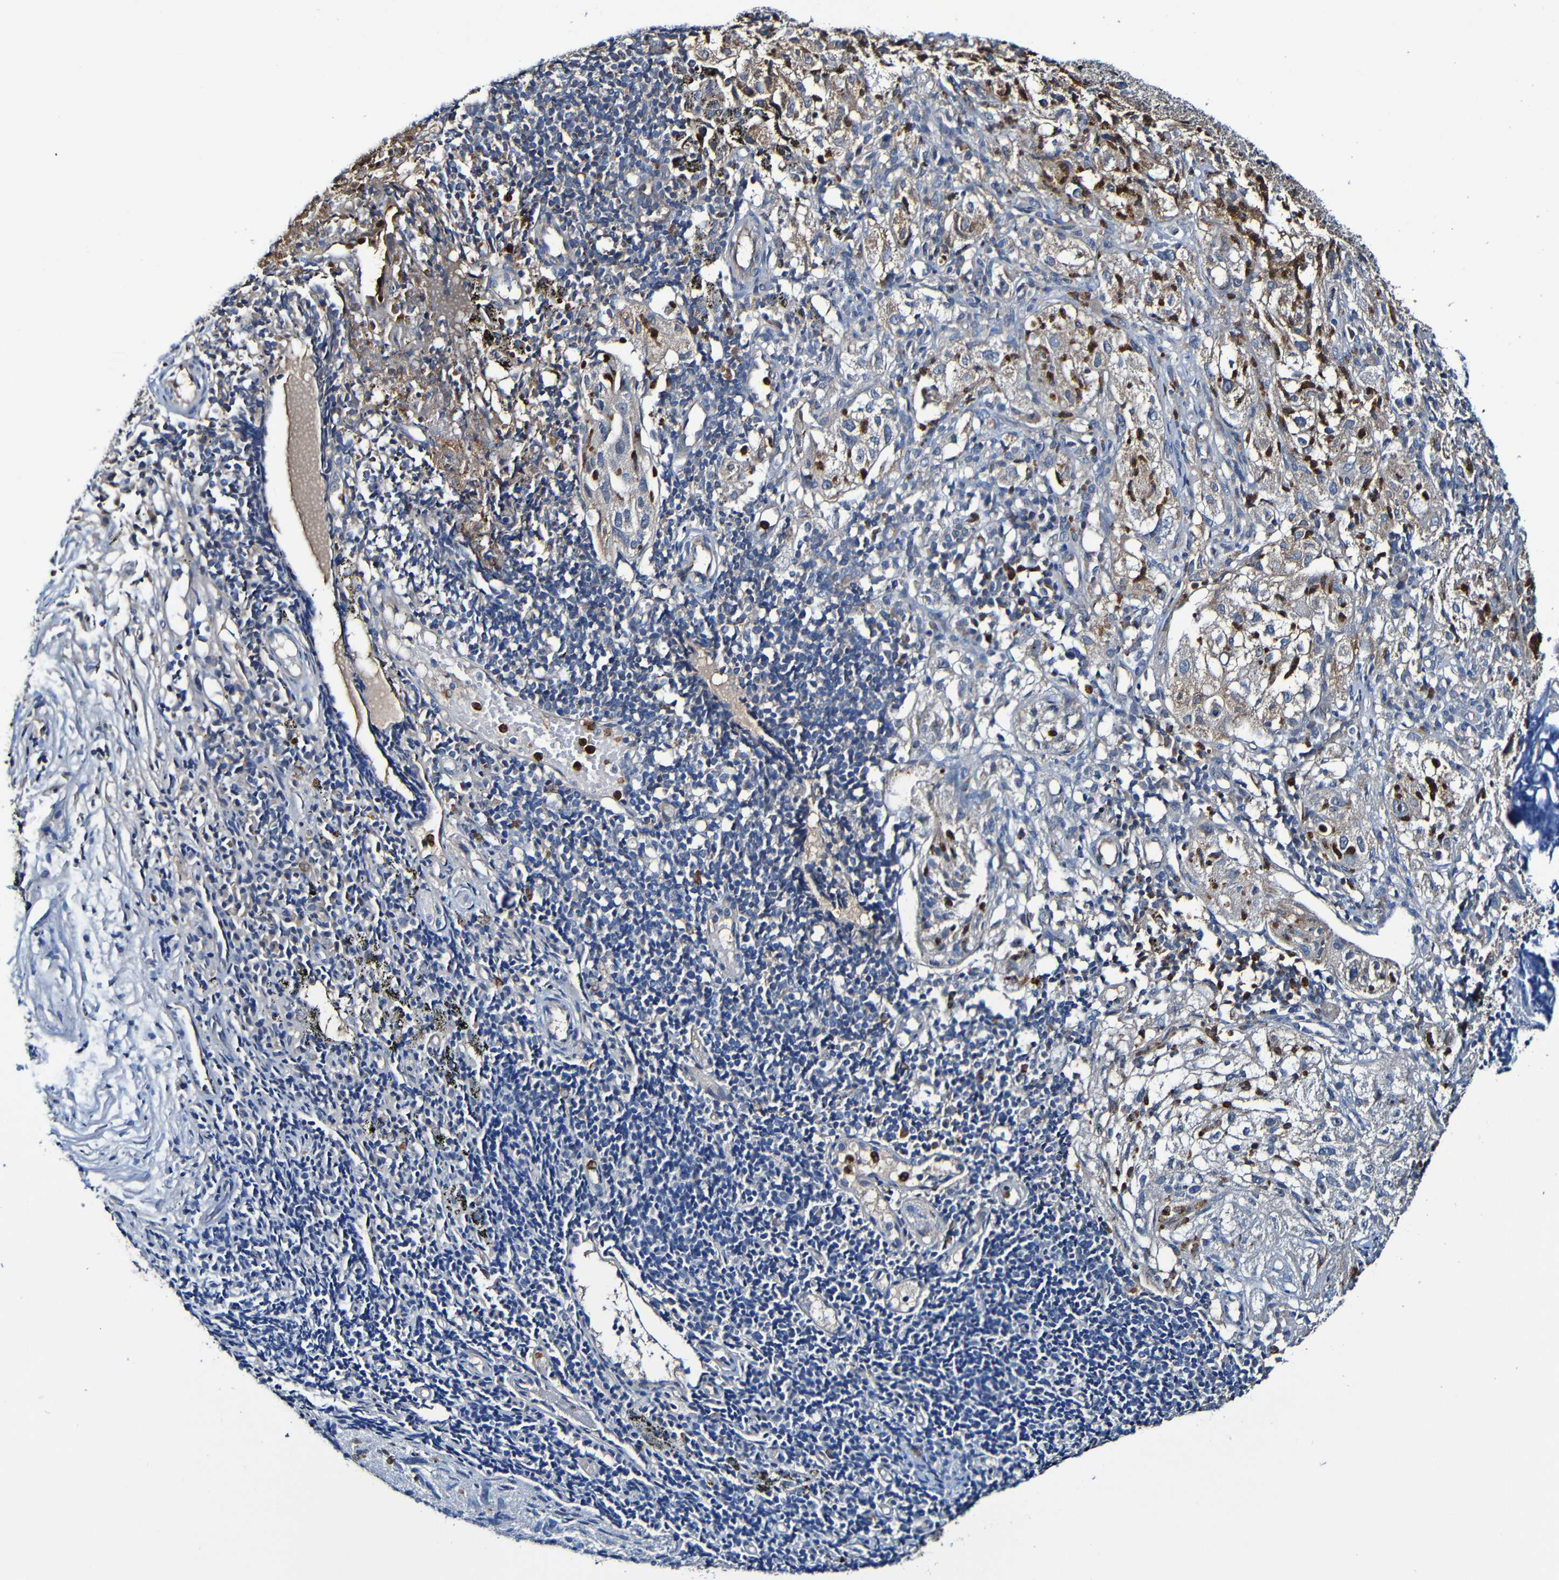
{"staining": {"intensity": "weak", "quantity": "25%-75%", "location": "cytoplasmic/membranous"}, "tissue": "lung cancer", "cell_type": "Tumor cells", "image_type": "cancer", "snomed": [{"axis": "morphology", "description": "Inflammation, NOS"}, {"axis": "morphology", "description": "Squamous cell carcinoma, NOS"}, {"axis": "topography", "description": "Lymph node"}, {"axis": "topography", "description": "Soft tissue"}, {"axis": "topography", "description": "Lung"}], "caption": "Human lung cancer stained for a protein (brown) demonstrates weak cytoplasmic/membranous positive positivity in about 25%-75% of tumor cells.", "gene": "ADAM15", "patient": {"sex": "male", "age": 66}}